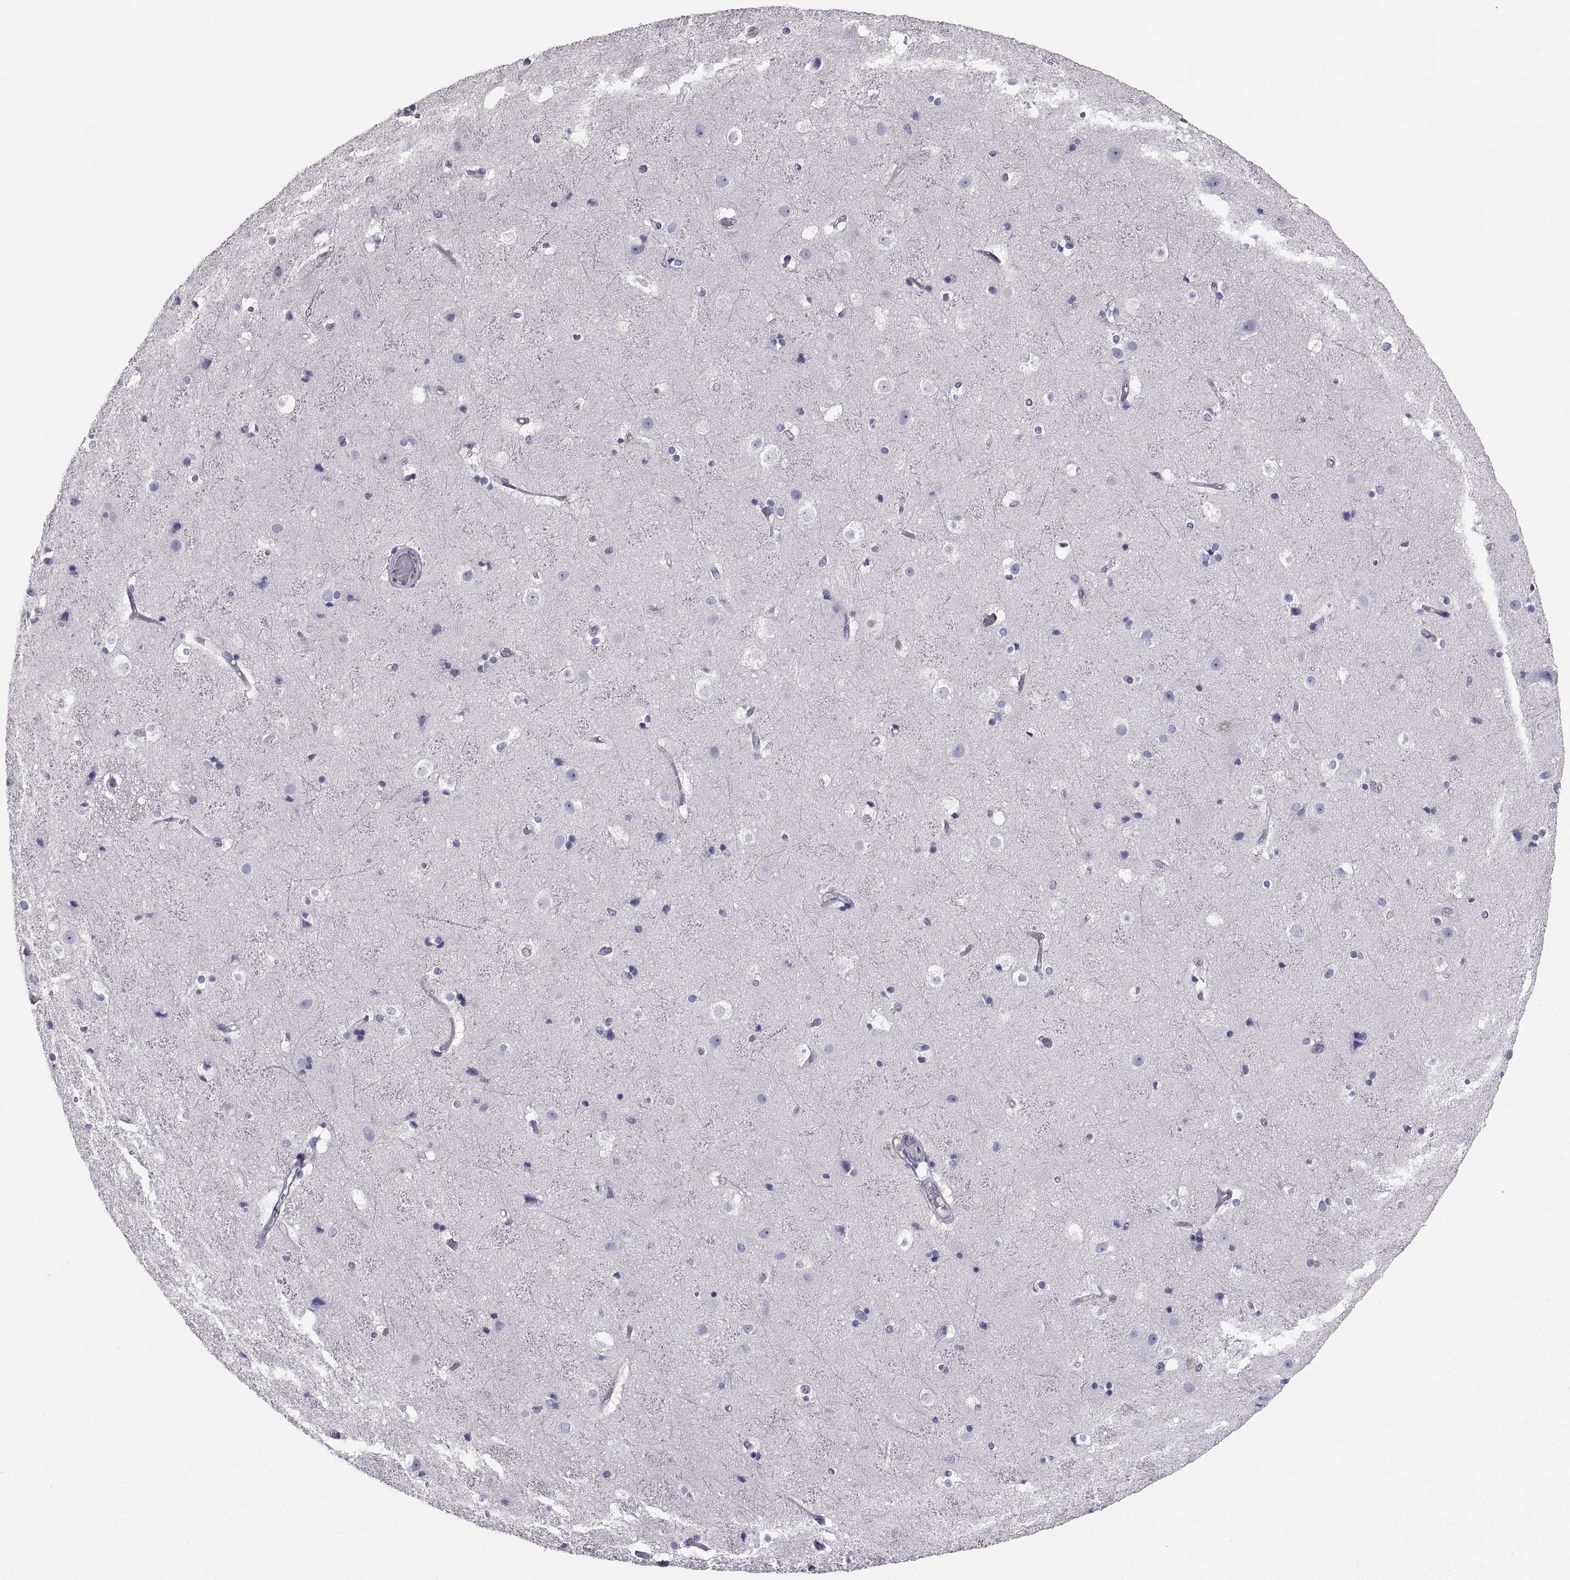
{"staining": {"intensity": "negative", "quantity": "none", "location": "none"}, "tissue": "cerebral cortex", "cell_type": "Endothelial cells", "image_type": "normal", "snomed": [{"axis": "morphology", "description": "Normal tissue, NOS"}, {"axis": "topography", "description": "Cerebral cortex"}], "caption": "This is an immunohistochemistry (IHC) histopathology image of normal cerebral cortex. There is no staining in endothelial cells.", "gene": "RALB", "patient": {"sex": "female", "age": 52}}